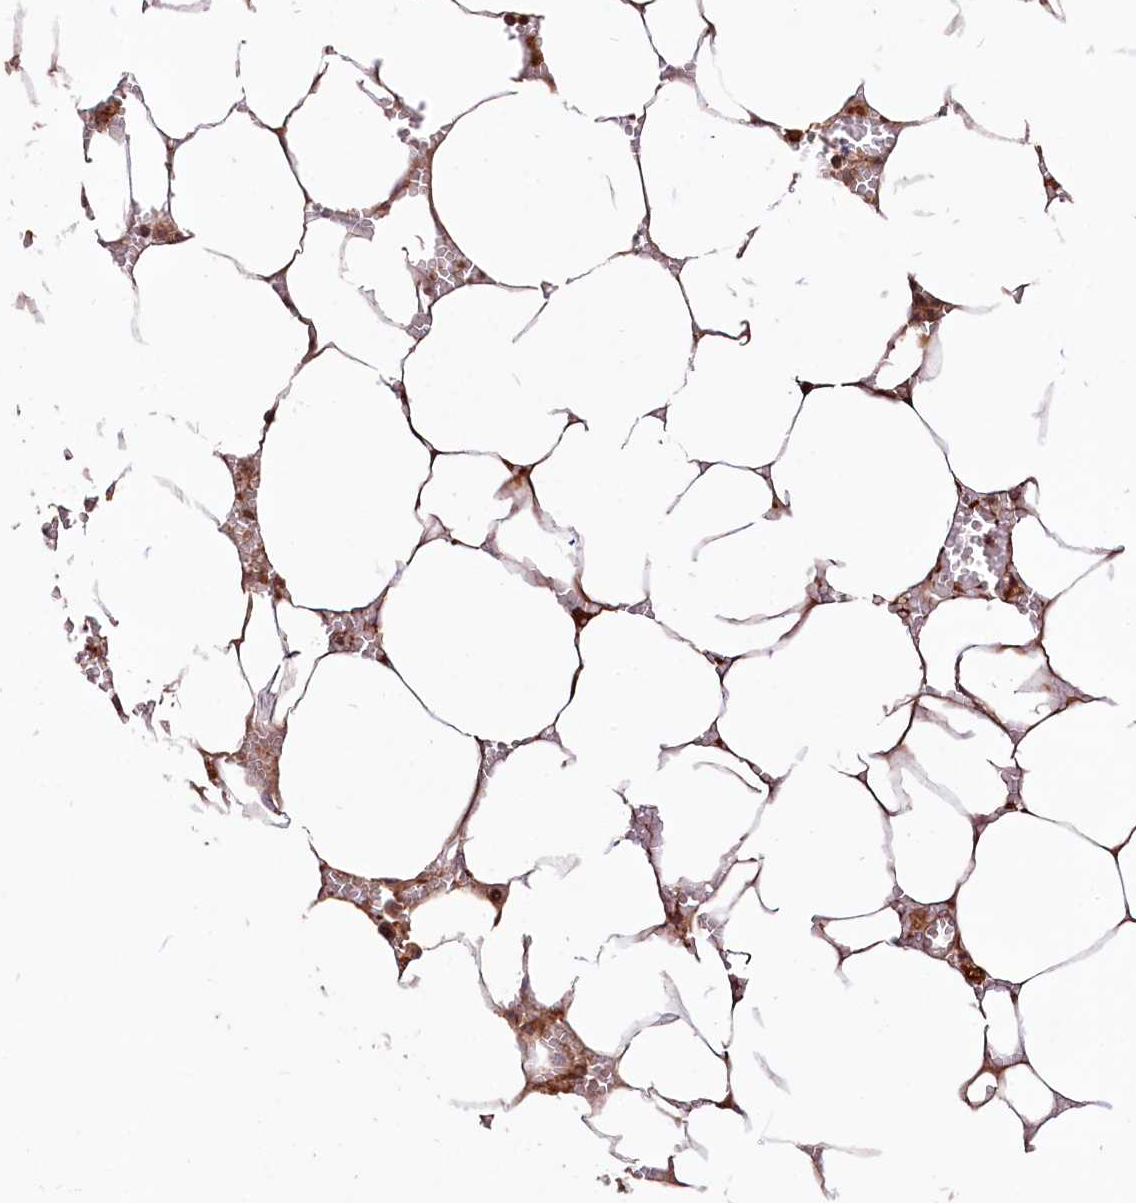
{"staining": {"intensity": "moderate", "quantity": "25%-75%", "location": "nuclear"}, "tissue": "bone marrow", "cell_type": "Hematopoietic cells", "image_type": "normal", "snomed": [{"axis": "morphology", "description": "Normal tissue, NOS"}, {"axis": "topography", "description": "Bone marrow"}], "caption": "IHC micrograph of unremarkable bone marrow stained for a protein (brown), which displays medium levels of moderate nuclear expression in approximately 25%-75% of hematopoietic cells.", "gene": "RRP8", "patient": {"sex": "male", "age": 70}}